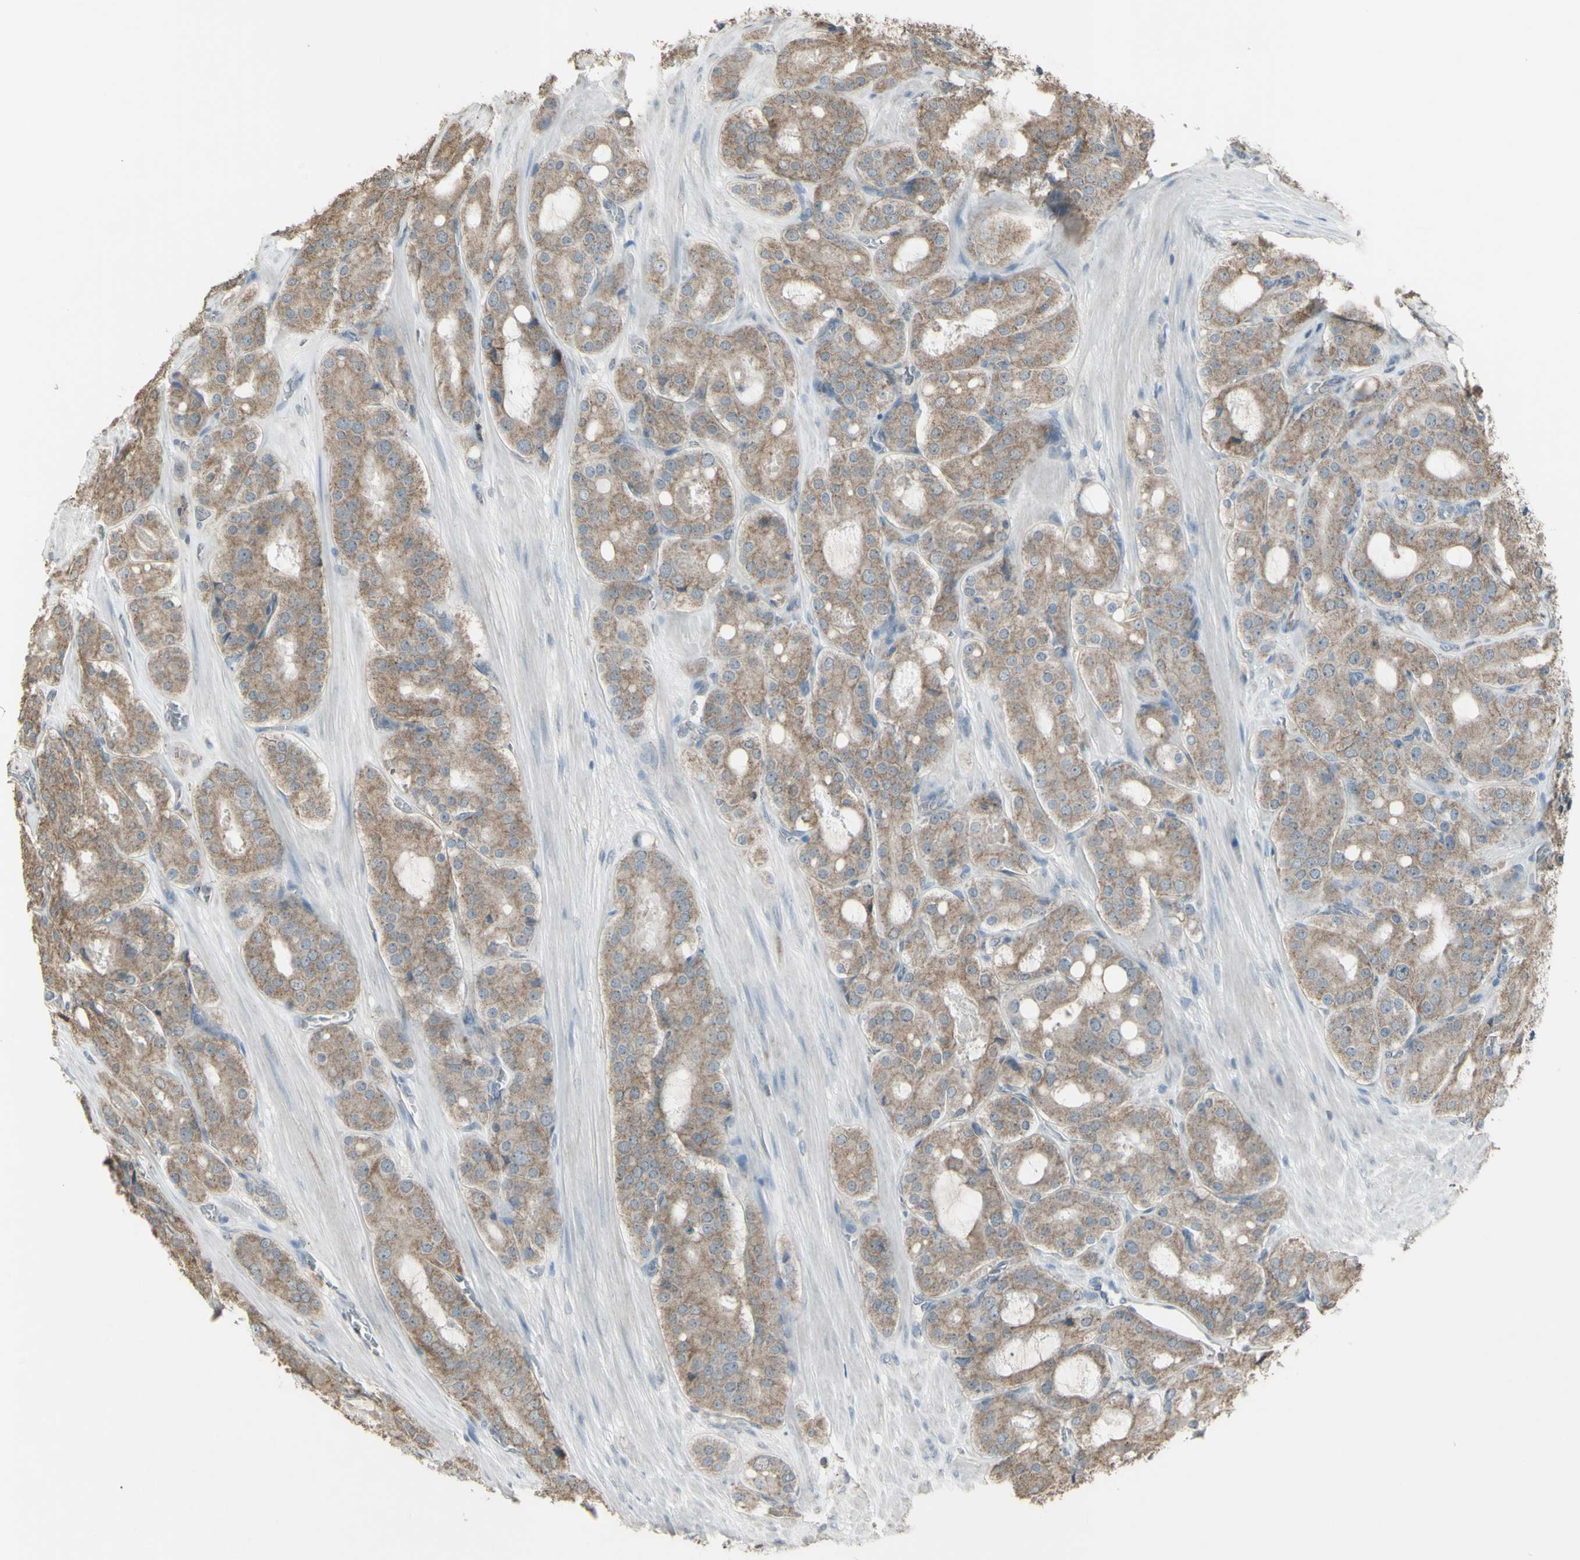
{"staining": {"intensity": "weak", "quantity": ">75%", "location": "cytoplasmic/membranous"}, "tissue": "prostate cancer", "cell_type": "Tumor cells", "image_type": "cancer", "snomed": [{"axis": "morphology", "description": "Adenocarcinoma, High grade"}, {"axis": "topography", "description": "Prostate"}], "caption": "Prostate cancer was stained to show a protein in brown. There is low levels of weak cytoplasmic/membranous staining in approximately >75% of tumor cells. The protein is stained brown, and the nuclei are stained in blue (DAB IHC with brightfield microscopy, high magnification).", "gene": "FXYD3", "patient": {"sex": "male", "age": 65}}